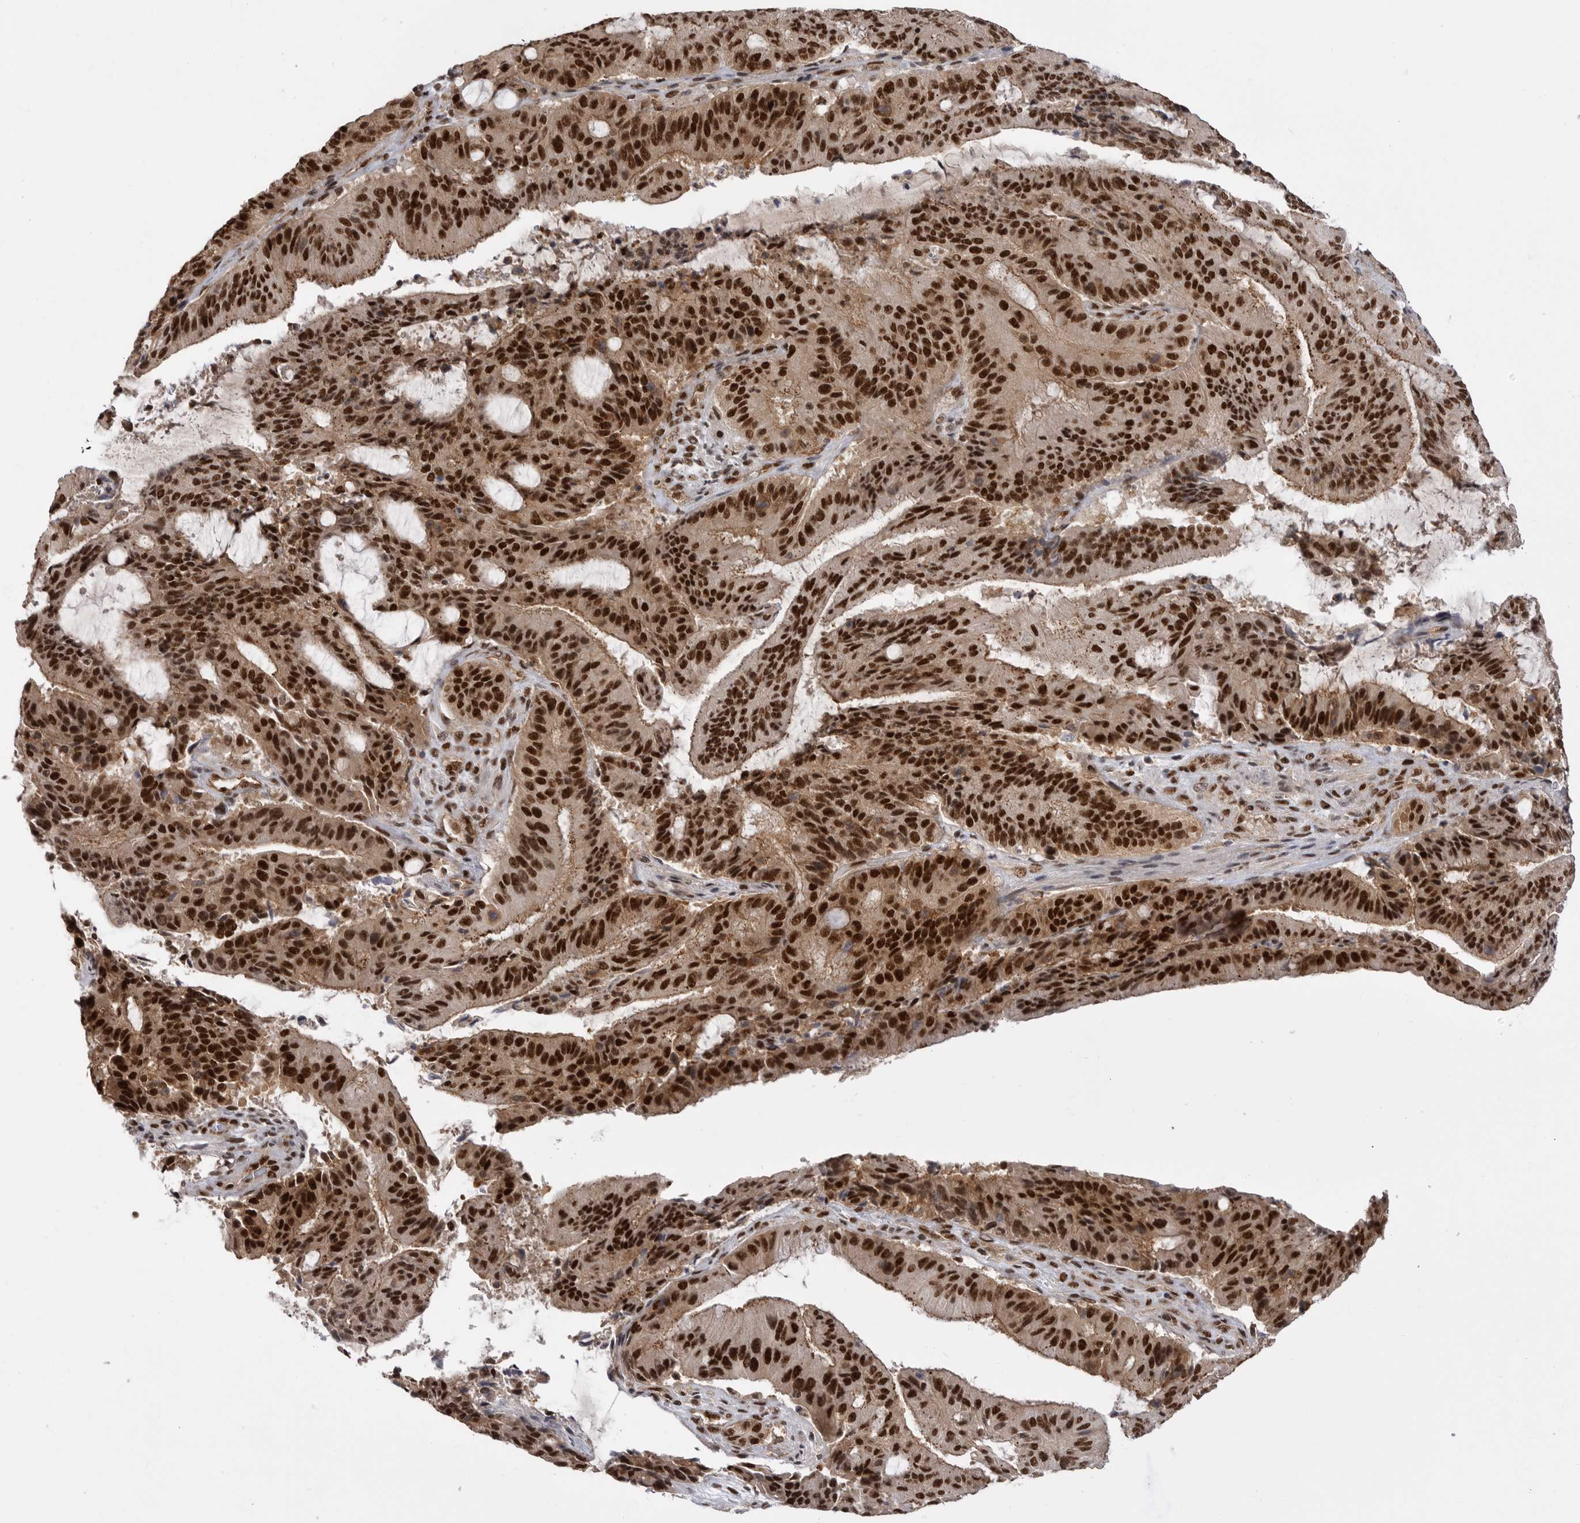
{"staining": {"intensity": "strong", "quantity": ">75%", "location": "nuclear"}, "tissue": "liver cancer", "cell_type": "Tumor cells", "image_type": "cancer", "snomed": [{"axis": "morphology", "description": "Normal tissue, NOS"}, {"axis": "morphology", "description": "Cholangiocarcinoma"}, {"axis": "topography", "description": "Liver"}, {"axis": "topography", "description": "Peripheral nerve tissue"}], "caption": "There is high levels of strong nuclear expression in tumor cells of liver cholangiocarcinoma, as demonstrated by immunohistochemical staining (brown color).", "gene": "PPP1R8", "patient": {"sex": "female", "age": 73}}